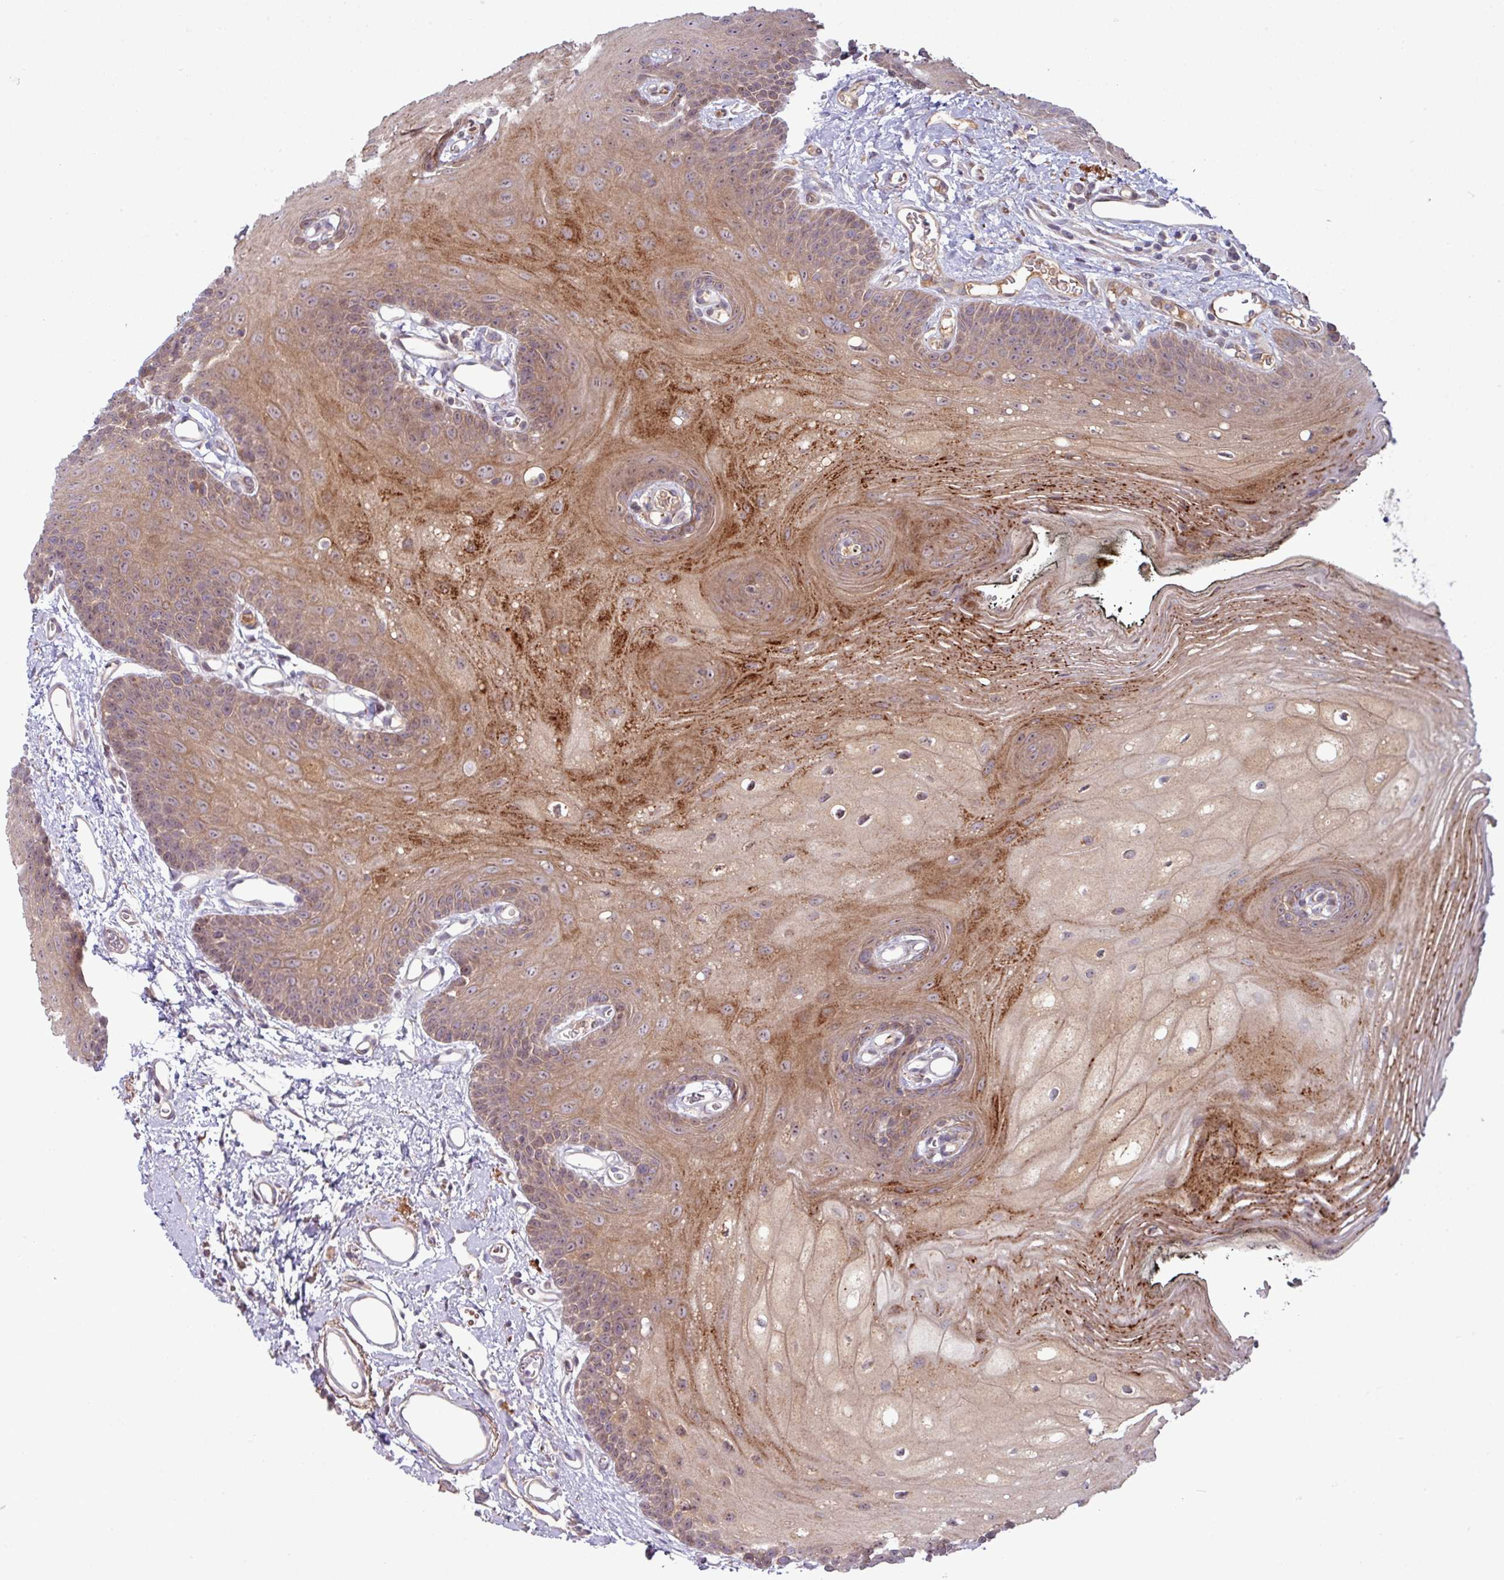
{"staining": {"intensity": "moderate", "quantity": "25%-75%", "location": "cytoplasmic/membranous"}, "tissue": "oral mucosa", "cell_type": "Squamous epithelial cells", "image_type": "normal", "snomed": [{"axis": "morphology", "description": "Normal tissue, NOS"}, {"axis": "morphology", "description": "Squamous cell carcinoma, NOS"}, {"axis": "topography", "description": "Oral tissue"}, {"axis": "topography", "description": "Head-Neck"}], "caption": "Immunohistochemical staining of unremarkable human oral mucosa reveals 25%-75% levels of moderate cytoplasmic/membranous protein staining in approximately 25%-75% of squamous epithelial cells.", "gene": "TNFSF12", "patient": {"sex": "female", "age": 81}}